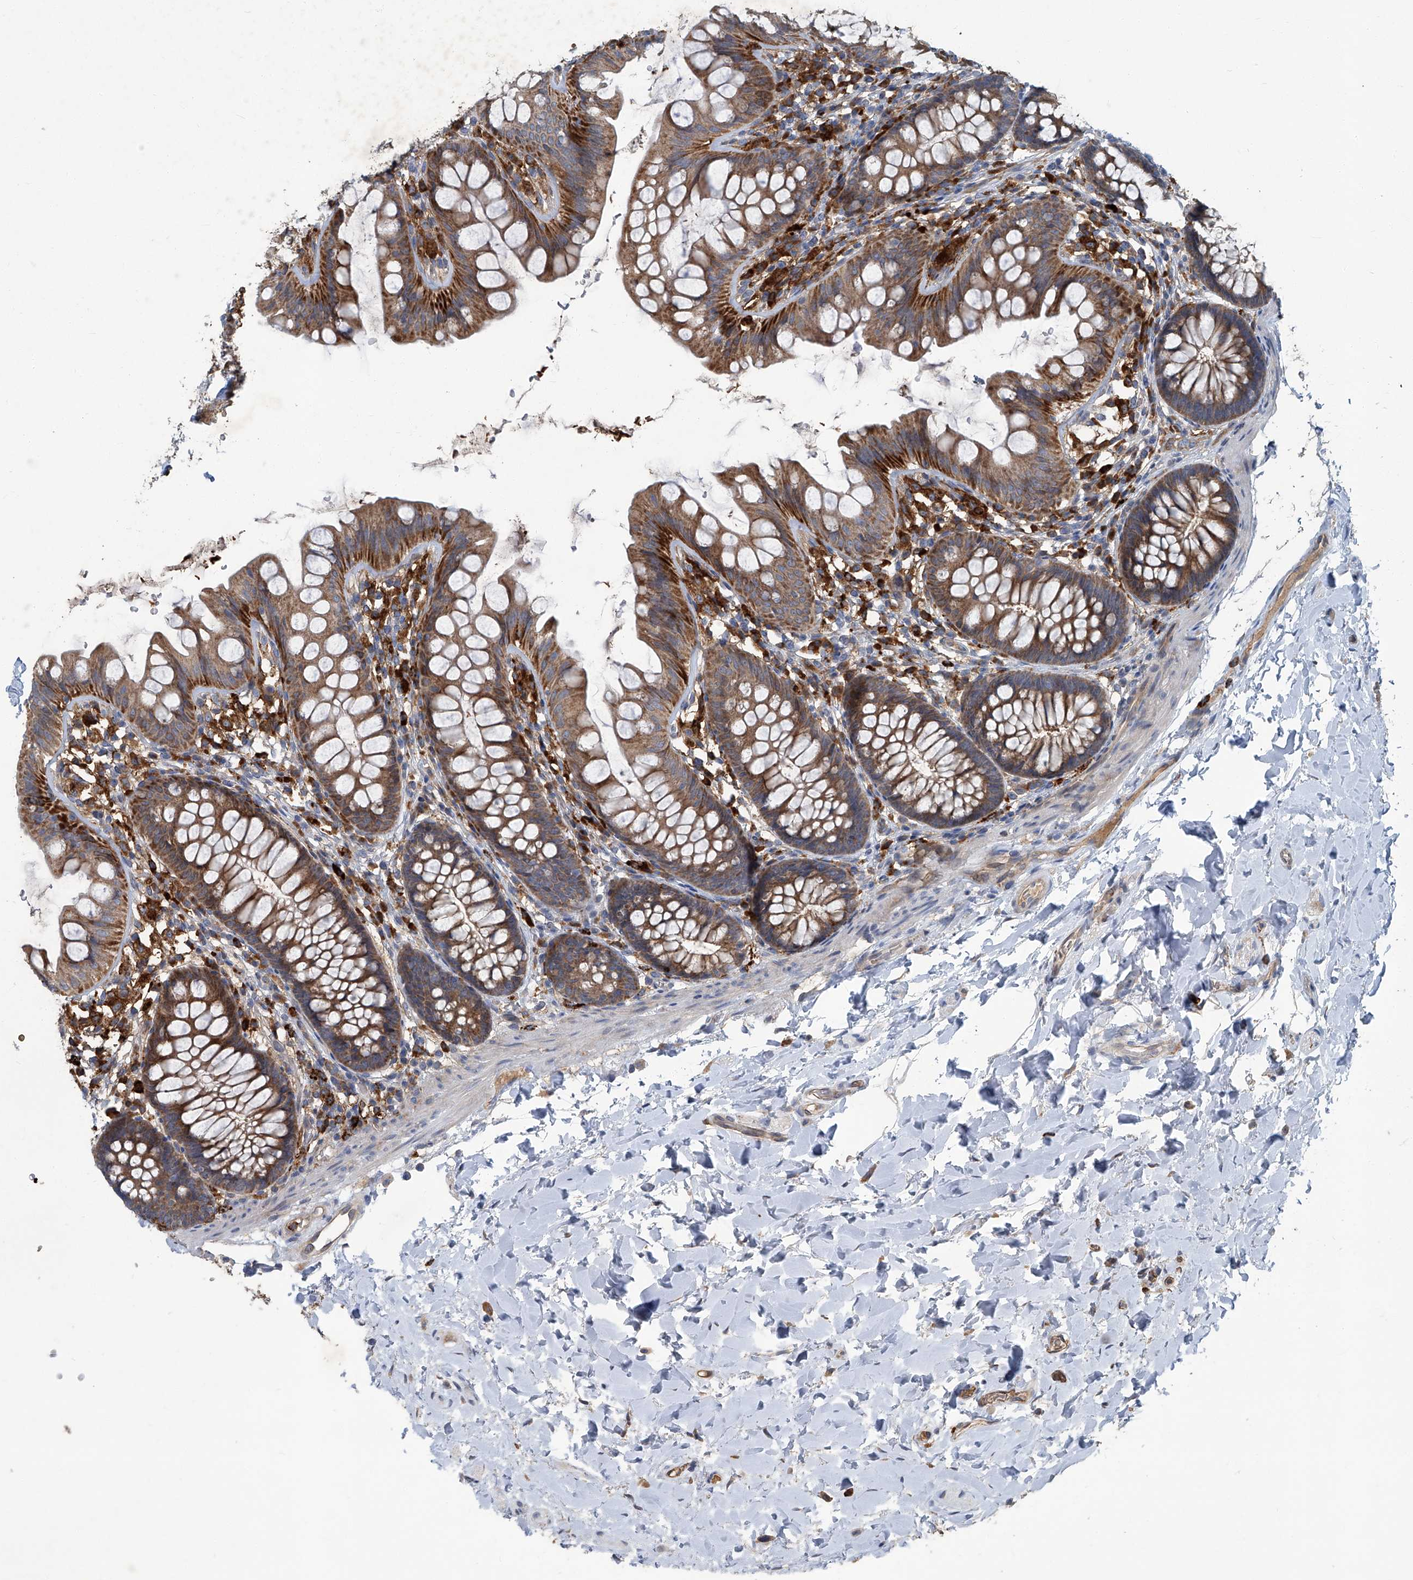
{"staining": {"intensity": "moderate", "quantity": ">75%", "location": "cytoplasmic/membranous"}, "tissue": "colon", "cell_type": "Endothelial cells", "image_type": "normal", "snomed": [{"axis": "morphology", "description": "Normal tissue, NOS"}, {"axis": "topography", "description": "Colon"}], "caption": "High-power microscopy captured an IHC image of benign colon, revealing moderate cytoplasmic/membranous expression in approximately >75% of endothelial cells.", "gene": "FAM167A", "patient": {"sex": "female", "age": 62}}